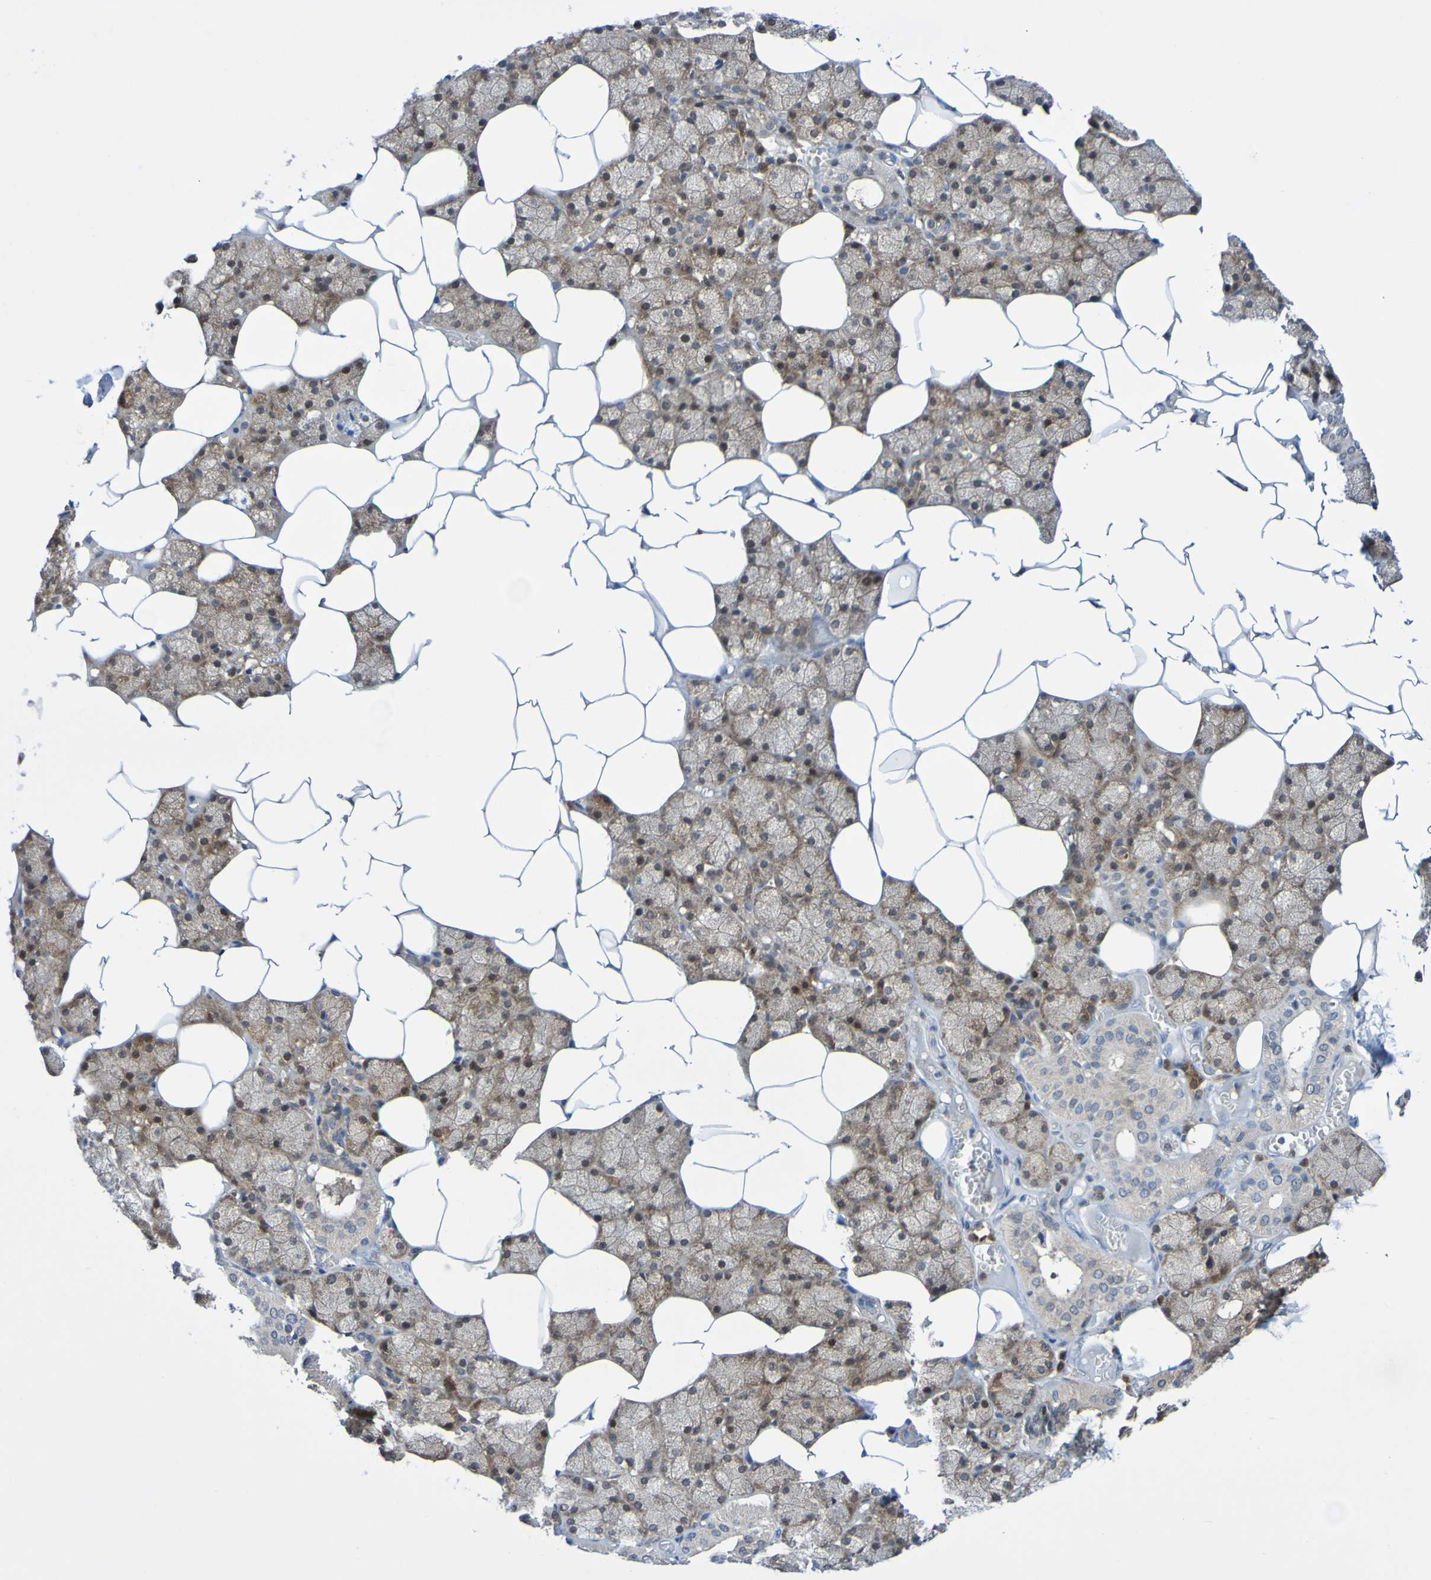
{"staining": {"intensity": "moderate", "quantity": ">75%", "location": "cytoplasmic/membranous"}, "tissue": "salivary gland", "cell_type": "Glandular cells", "image_type": "normal", "snomed": [{"axis": "morphology", "description": "Normal tissue, NOS"}, {"axis": "topography", "description": "Salivary gland"}], "caption": "DAB immunohistochemical staining of normal human salivary gland shows moderate cytoplasmic/membranous protein positivity in approximately >75% of glandular cells.", "gene": "ATIC", "patient": {"sex": "male", "age": 62}}